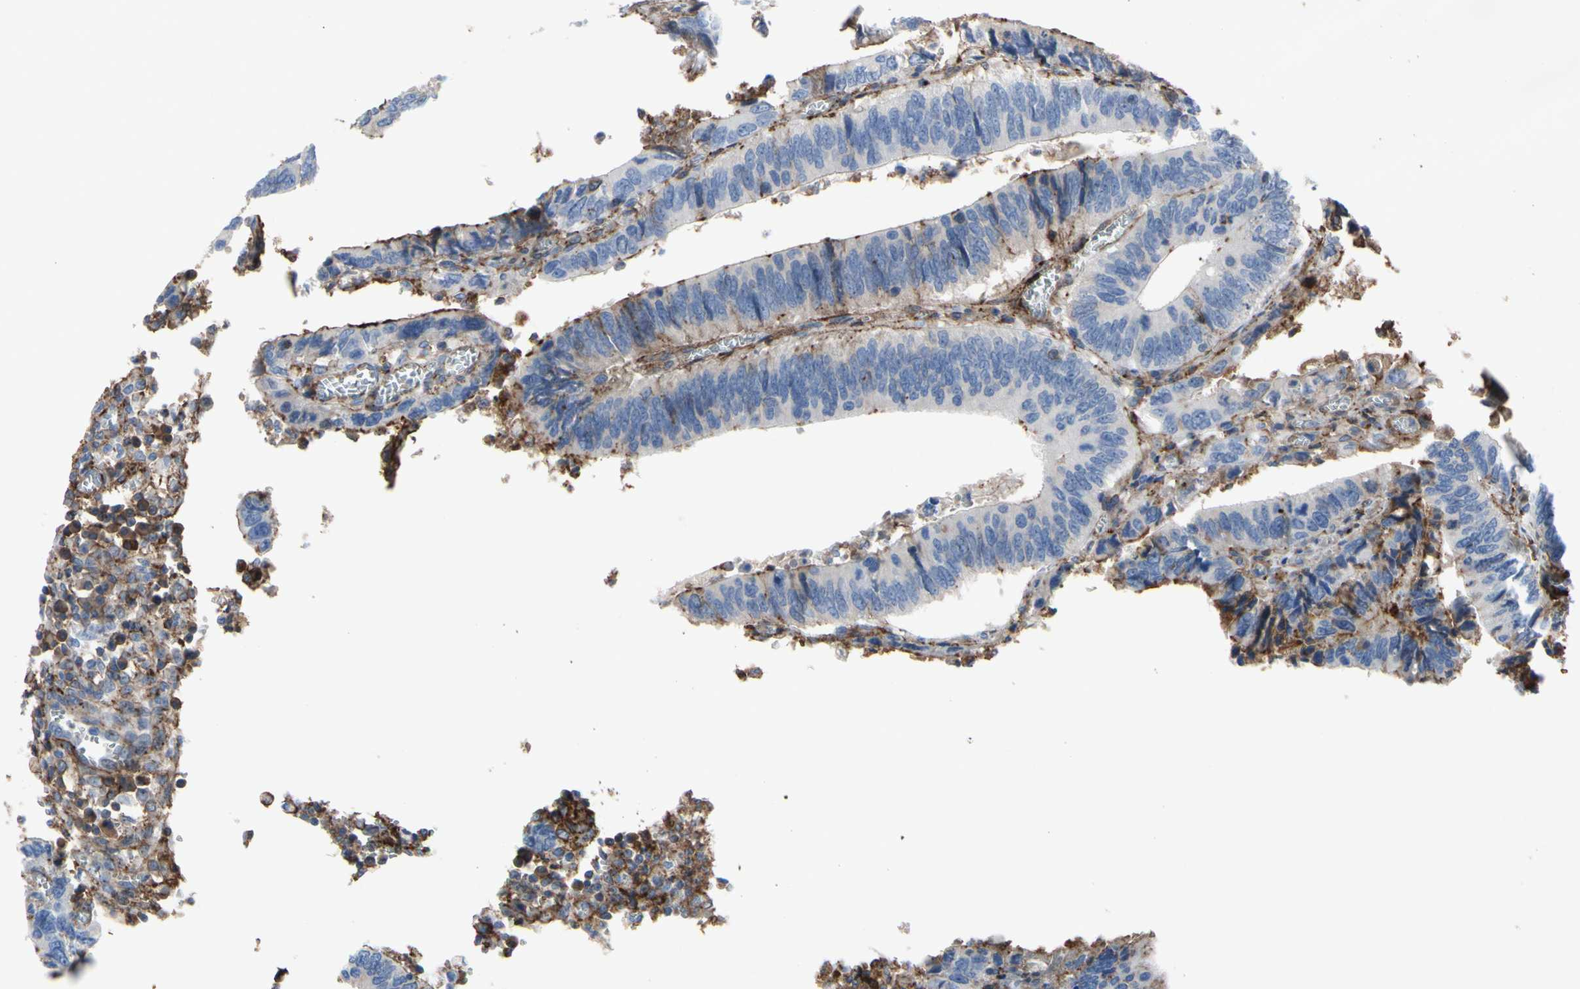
{"staining": {"intensity": "negative", "quantity": "none", "location": "none"}, "tissue": "colorectal cancer", "cell_type": "Tumor cells", "image_type": "cancer", "snomed": [{"axis": "morphology", "description": "Adenocarcinoma, NOS"}, {"axis": "topography", "description": "Colon"}], "caption": "The image demonstrates no staining of tumor cells in colorectal cancer.", "gene": "ANXA6", "patient": {"sex": "male", "age": 72}}